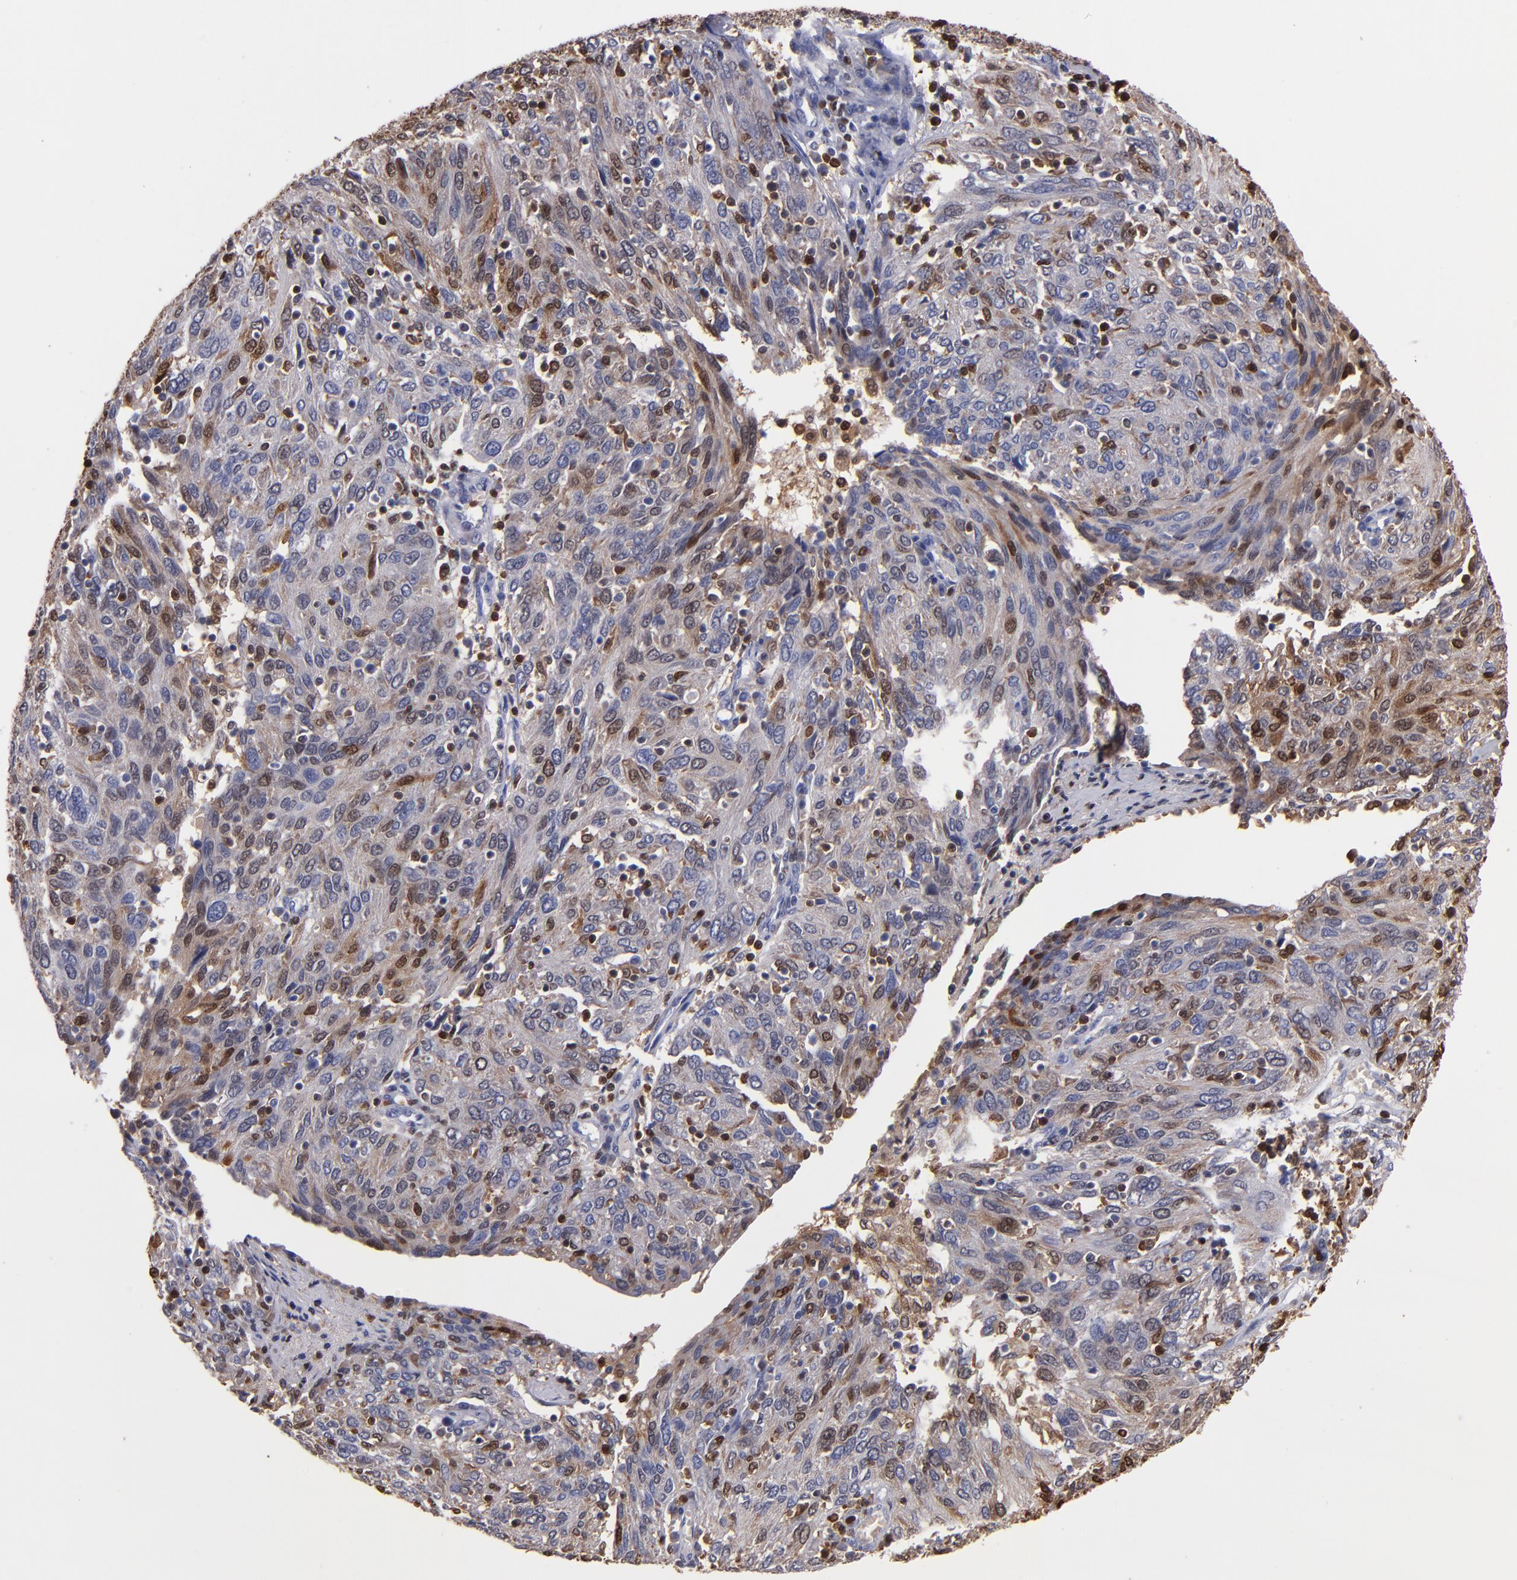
{"staining": {"intensity": "moderate", "quantity": "25%-75%", "location": "cytoplasmic/membranous,nuclear"}, "tissue": "ovarian cancer", "cell_type": "Tumor cells", "image_type": "cancer", "snomed": [{"axis": "morphology", "description": "Carcinoma, endometroid"}, {"axis": "topography", "description": "Ovary"}], "caption": "The histopathology image demonstrates staining of endometroid carcinoma (ovarian), revealing moderate cytoplasmic/membranous and nuclear protein positivity (brown color) within tumor cells. (Brightfield microscopy of DAB IHC at high magnification).", "gene": "S100A4", "patient": {"sex": "female", "age": 50}}